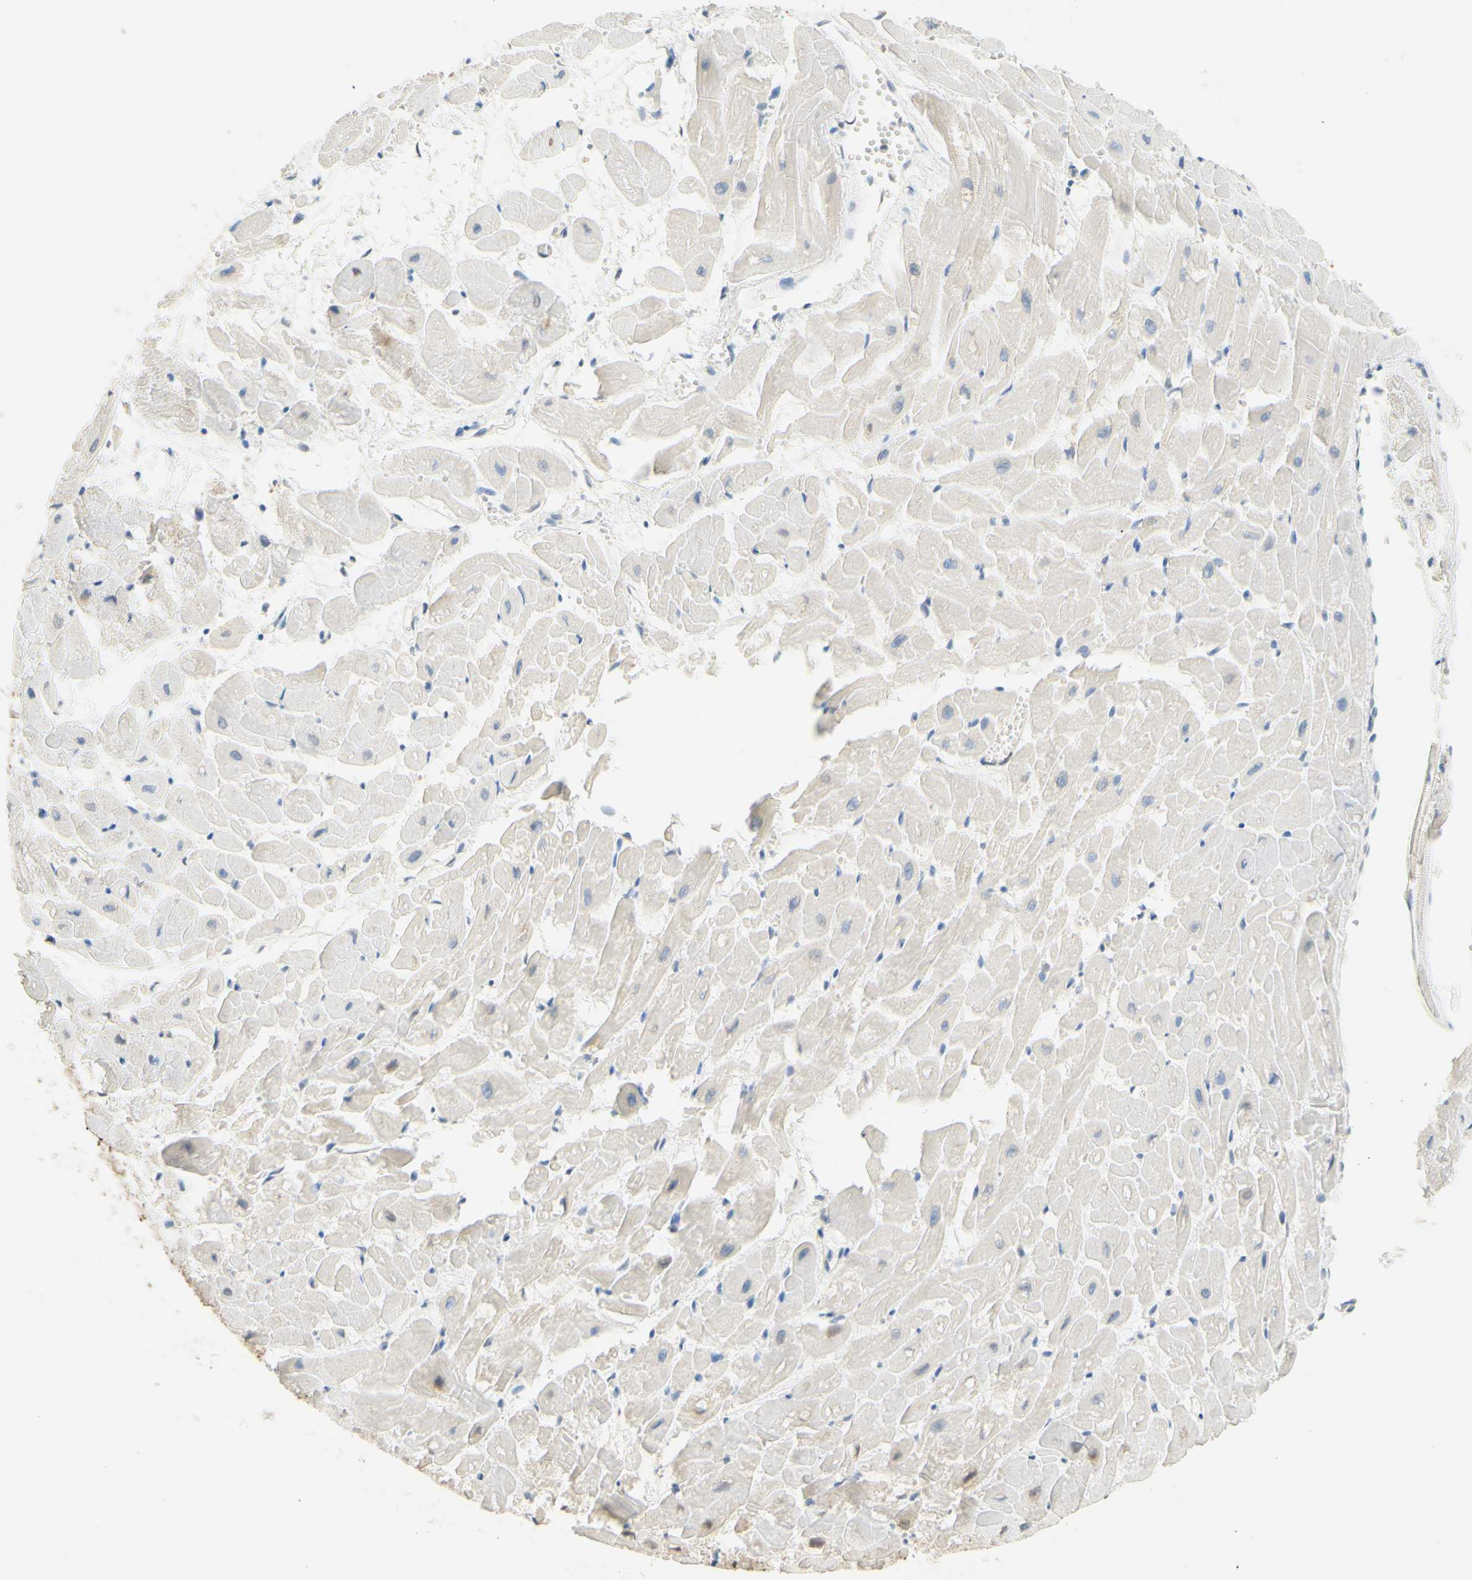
{"staining": {"intensity": "weak", "quantity": "25%-75%", "location": "cytoplasmic/membranous"}, "tissue": "heart muscle", "cell_type": "Cardiomyocytes", "image_type": "normal", "snomed": [{"axis": "morphology", "description": "Normal tissue, NOS"}, {"axis": "topography", "description": "Heart"}], "caption": "High-power microscopy captured an immunohistochemistry photomicrograph of normal heart muscle, revealing weak cytoplasmic/membranous expression in approximately 25%-75% of cardiomyocytes. The staining is performed using DAB brown chromogen to label protein expression. The nuclei are counter-stained blue using hematoxylin.", "gene": "MAG", "patient": {"sex": "female", "age": 19}}